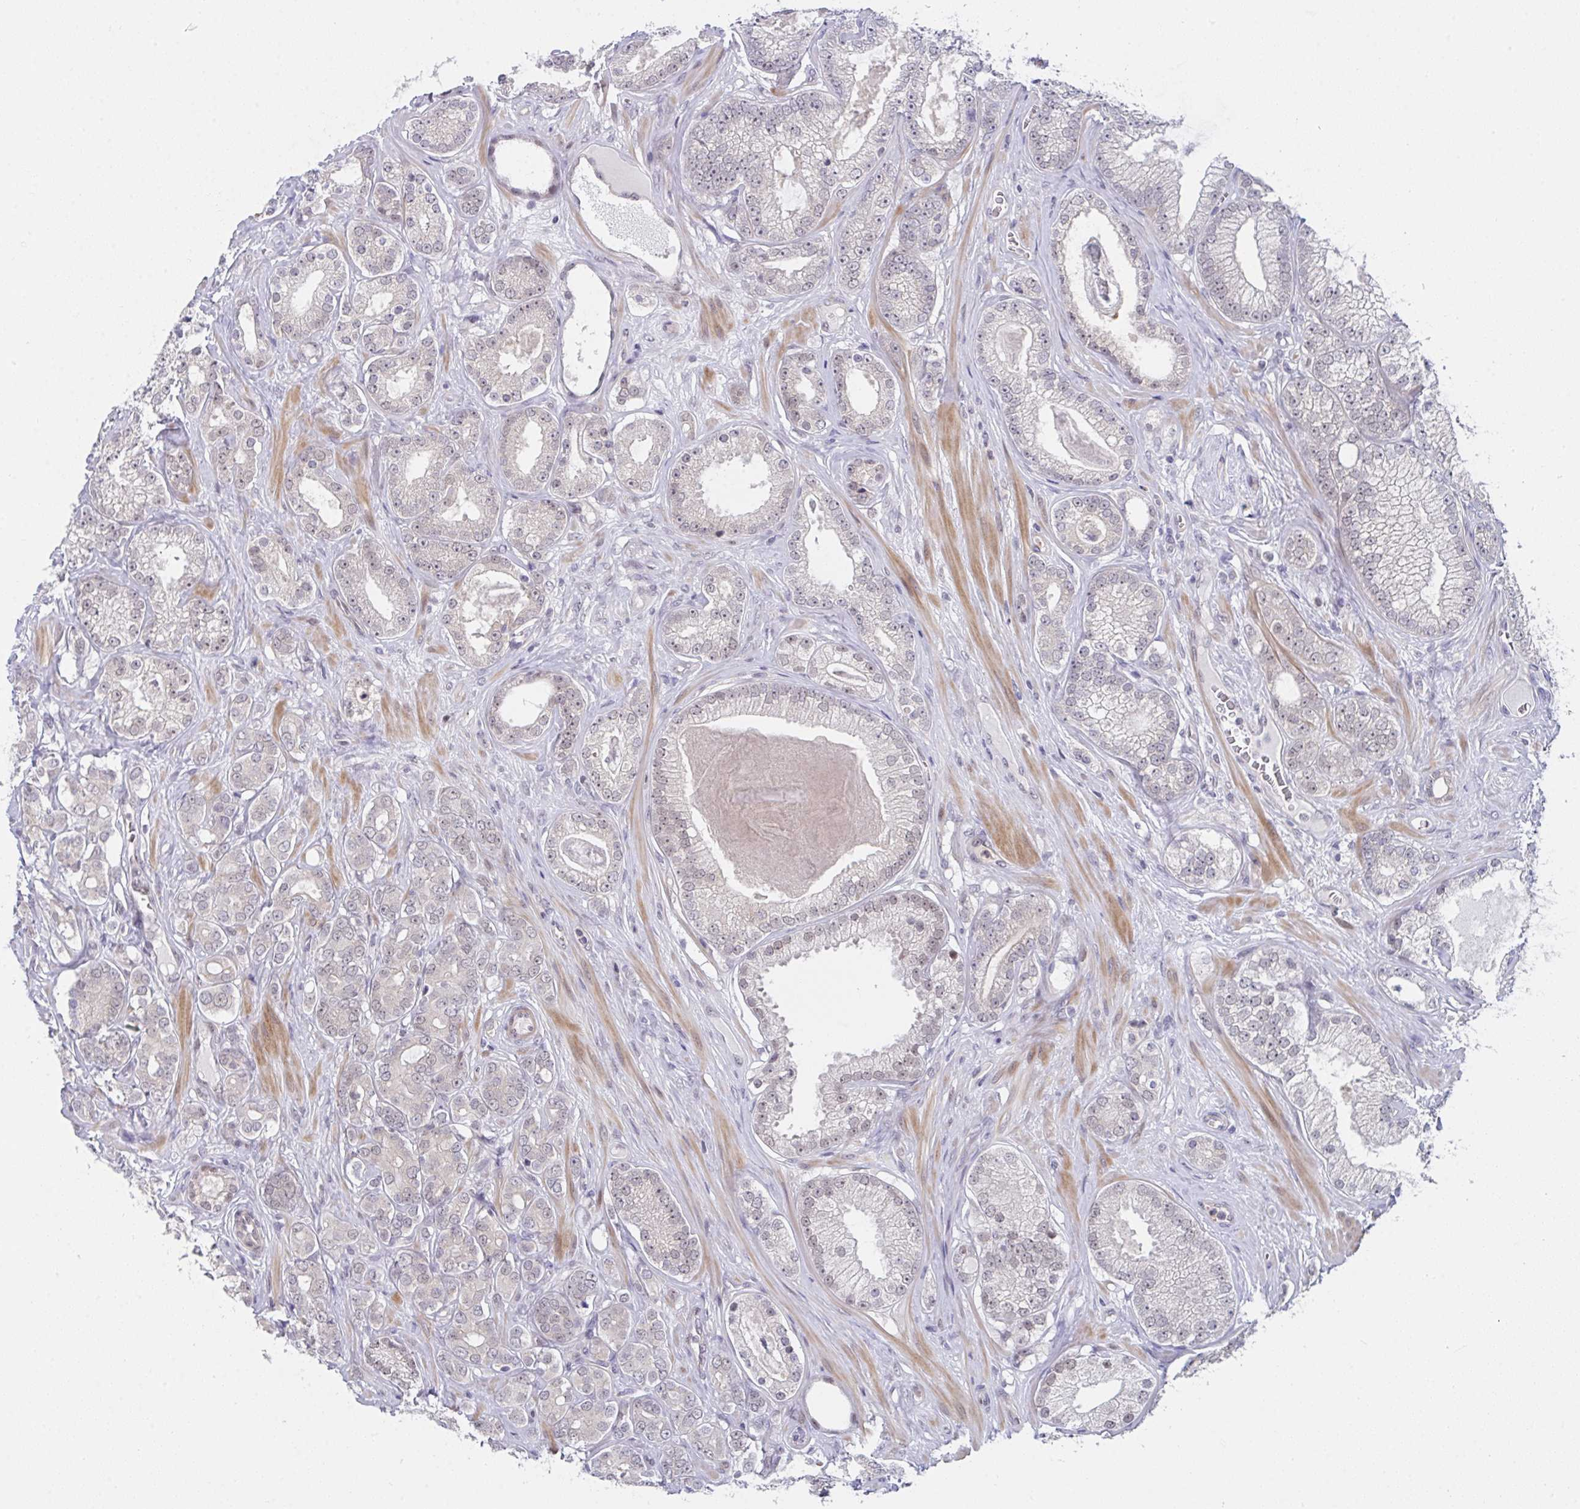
{"staining": {"intensity": "weak", "quantity": "25%-75%", "location": "nuclear"}, "tissue": "prostate cancer", "cell_type": "Tumor cells", "image_type": "cancer", "snomed": [{"axis": "morphology", "description": "Adenocarcinoma, High grade"}, {"axis": "topography", "description": "Prostate"}], "caption": "This image reveals IHC staining of human prostate cancer, with low weak nuclear staining in approximately 25%-75% of tumor cells.", "gene": "RBM18", "patient": {"sex": "male", "age": 66}}